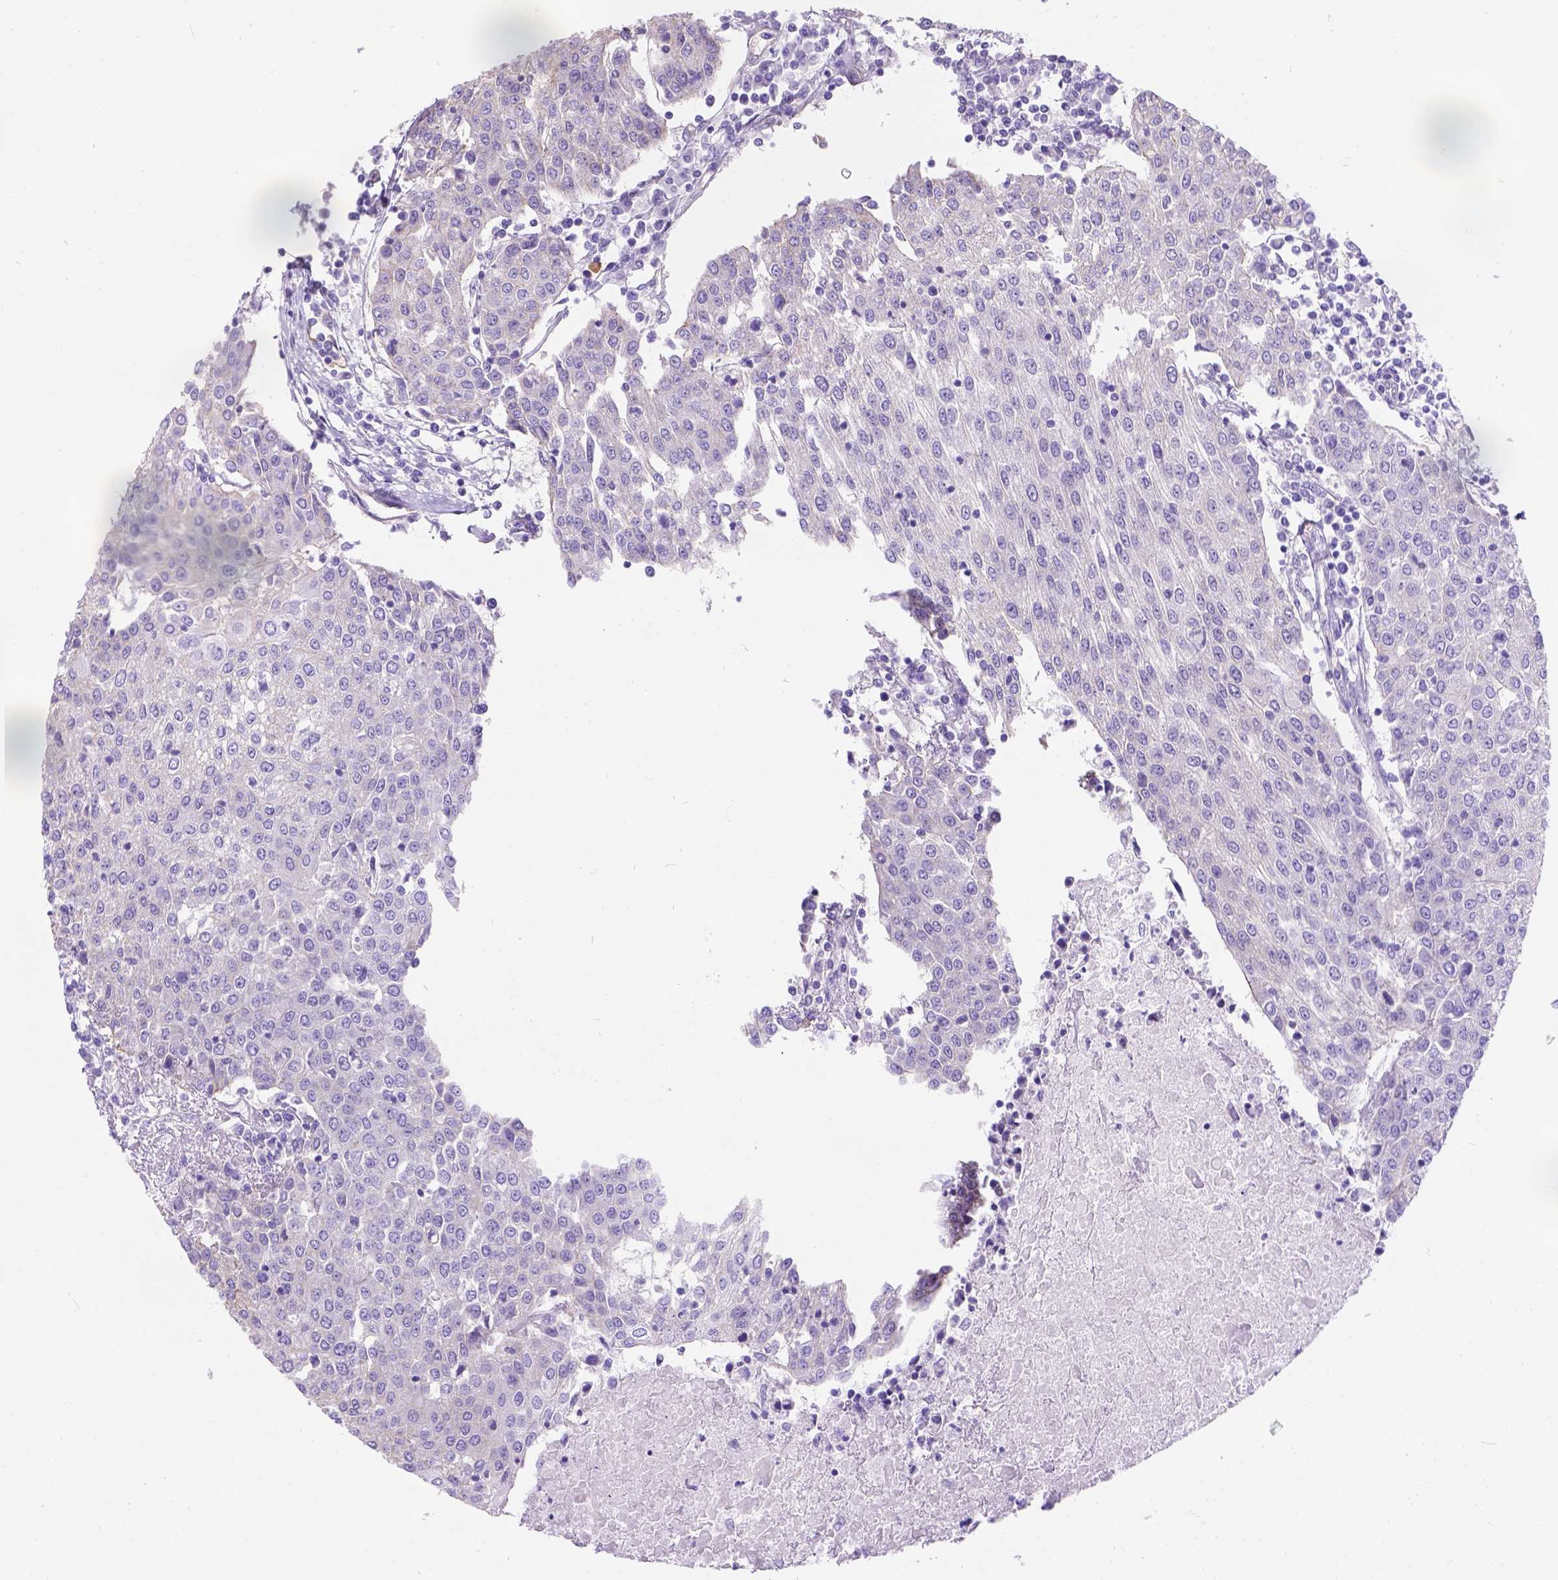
{"staining": {"intensity": "negative", "quantity": "none", "location": "none"}, "tissue": "urothelial cancer", "cell_type": "Tumor cells", "image_type": "cancer", "snomed": [{"axis": "morphology", "description": "Urothelial carcinoma, High grade"}, {"axis": "topography", "description": "Urinary bladder"}], "caption": "Urothelial carcinoma (high-grade) was stained to show a protein in brown. There is no significant positivity in tumor cells.", "gene": "PHF7", "patient": {"sex": "female", "age": 85}}